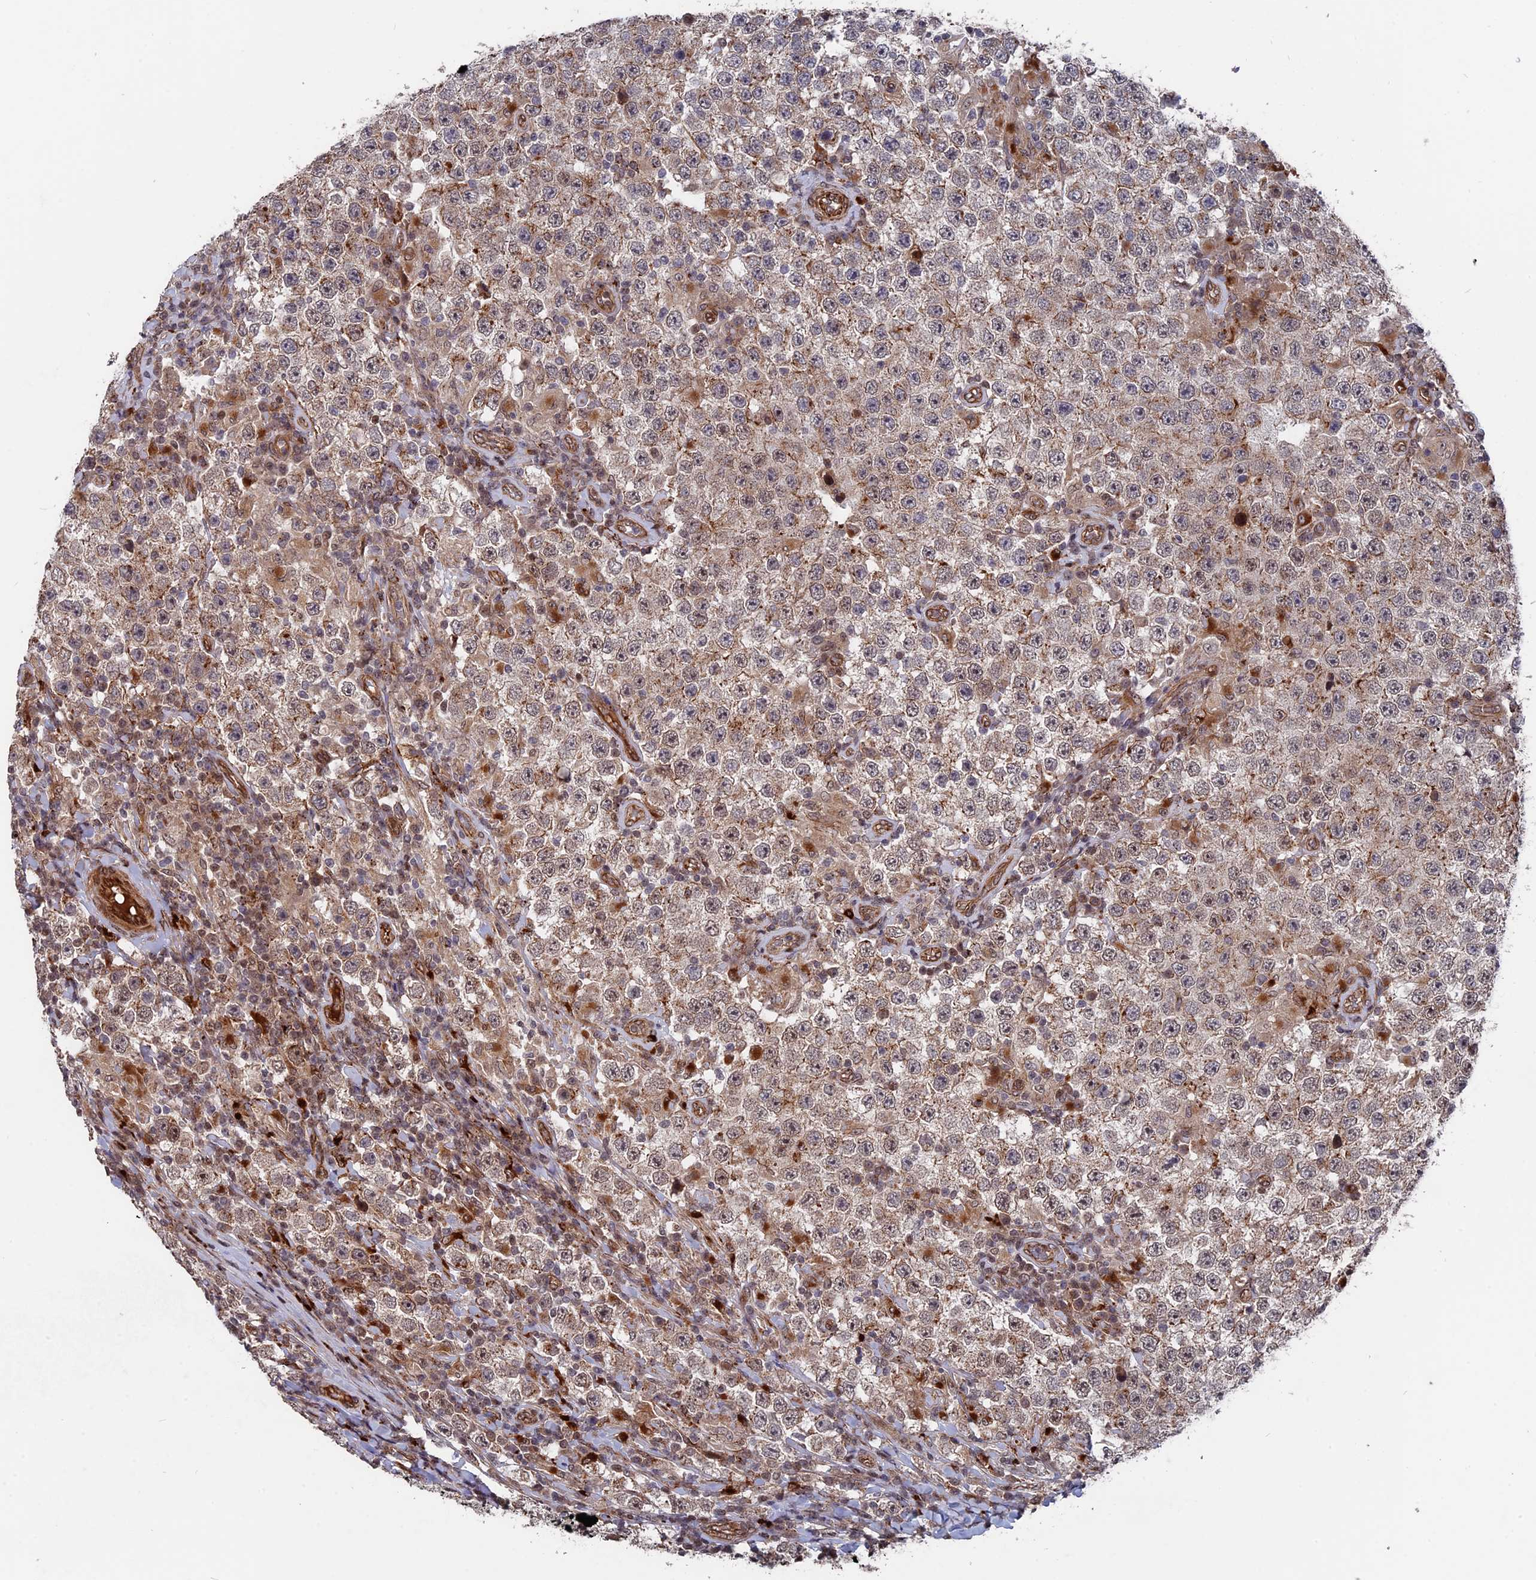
{"staining": {"intensity": "weak", "quantity": ">75%", "location": "cytoplasmic/membranous"}, "tissue": "testis cancer", "cell_type": "Tumor cells", "image_type": "cancer", "snomed": [{"axis": "morphology", "description": "Normal tissue, NOS"}, {"axis": "morphology", "description": "Urothelial carcinoma, High grade"}, {"axis": "morphology", "description": "Seminoma, NOS"}, {"axis": "morphology", "description": "Carcinoma, Embryonal, NOS"}, {"axis": "topography", "description": "Urinary bladder"}, {"axis": "topography", "description": "Testis"}], "caption": "A brown stain labels weak cytoplasmic/membranous staining of a protein in human testis cancer tumor cells. (Brightfield microscopy of DAB IHC at high magnification).", "gene": "NOSIP", "patient": {"sex": "male", "age": 41}}